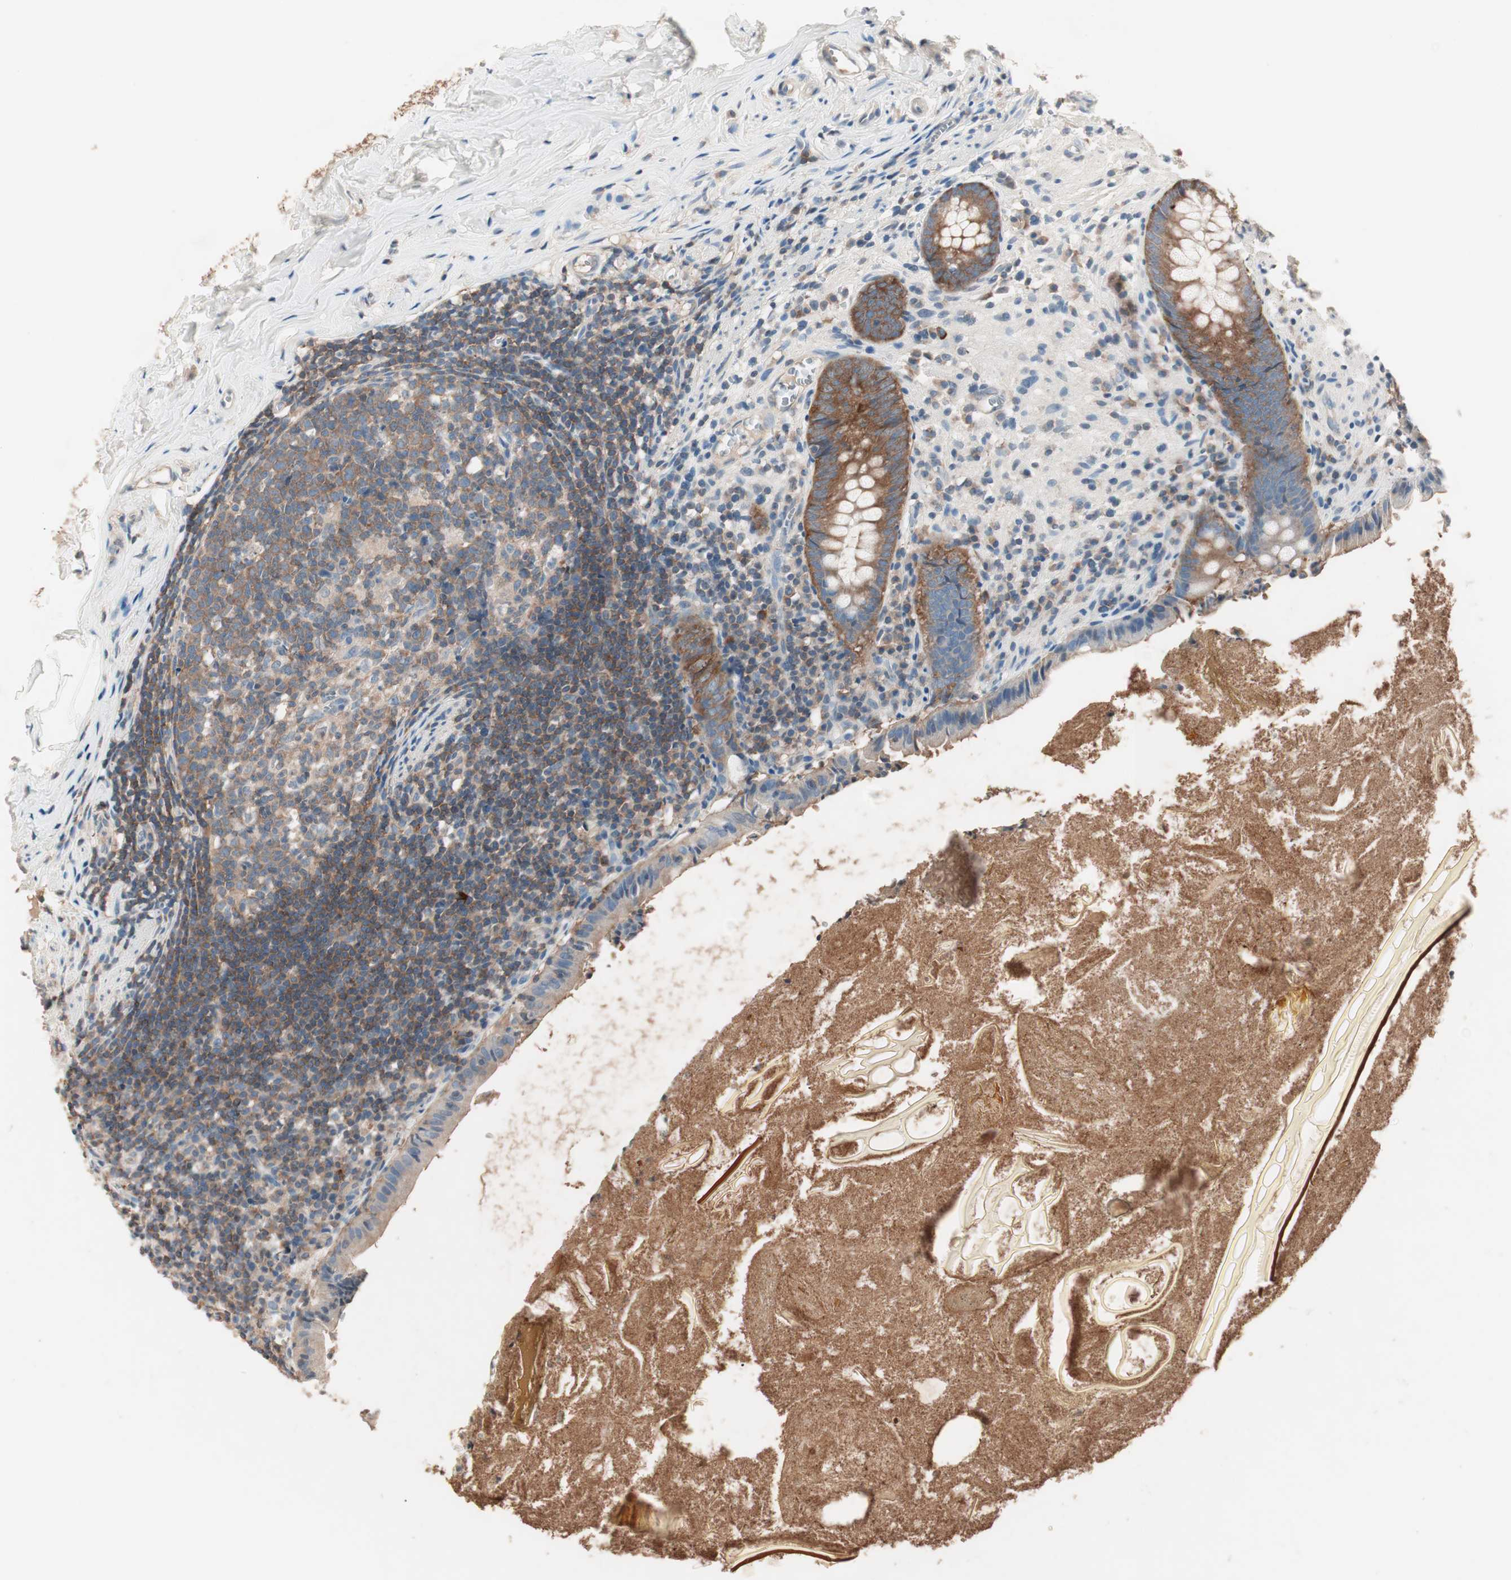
{"staining": {"intensity": "moderate", "quantity": ">75%", "location": "cytoplasmic/membranous"}, "tissue": "appendix", "cell_type": "Glandular cells", "image_type": "normal", "snomed": [{"axis": "morphology", "description": "Normal tissue, NOS"}, {"axis": "topography", "description": "Appendix"}], "caption": "Protein staining by IHC exhibits moderate cytoplasmic/membranous positivity in about >75% of glandular cells in unremarkable appendix. (IHC, brightfield microscopy, high magnification).", "gene": "RAD54B", "patient": {"sex": "male", "age": 52}}